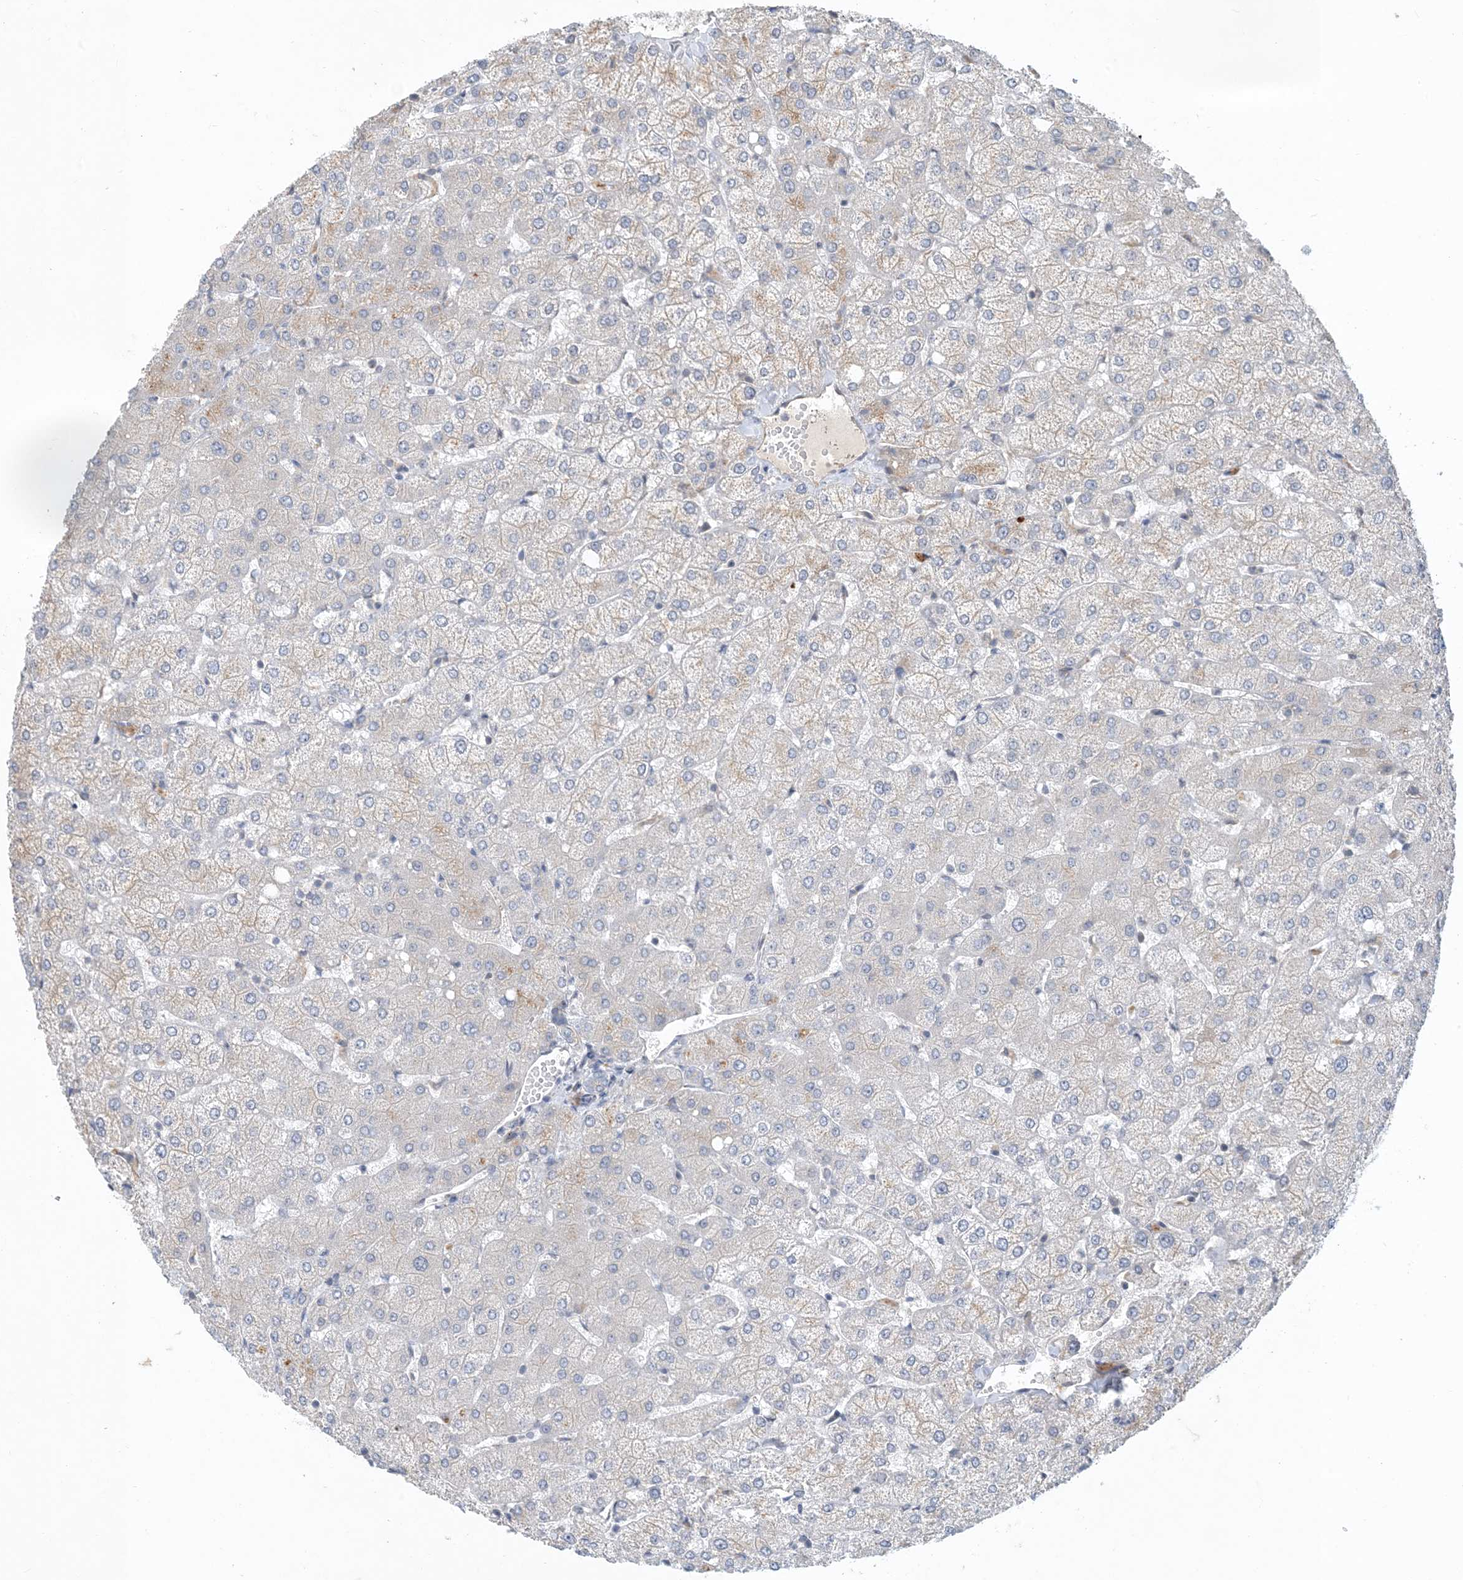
{"staining": {"intensity": "negative", "quantity": "none", "location": "none"}, "tissue": "liver", "cell_type": "Cholangiocytes", "image_type": "normal", "snomed": [{"axis": "morphology", "description": "Normal tissue, NOS"}, {"axis": "topography", "description": "Liver"}], "caption": "IHC micrograph of unremarkable liver: liver stained with DAB shows no significant protein expression in cholangiocytes. (Stains: DAB immunohistochemistry (IHC) with hematoxylin counter stain, Microscopy: brightfield microscopy at high magnification).", "gene": "TINAG", "patient": {"sex": "female", "age": 54}}